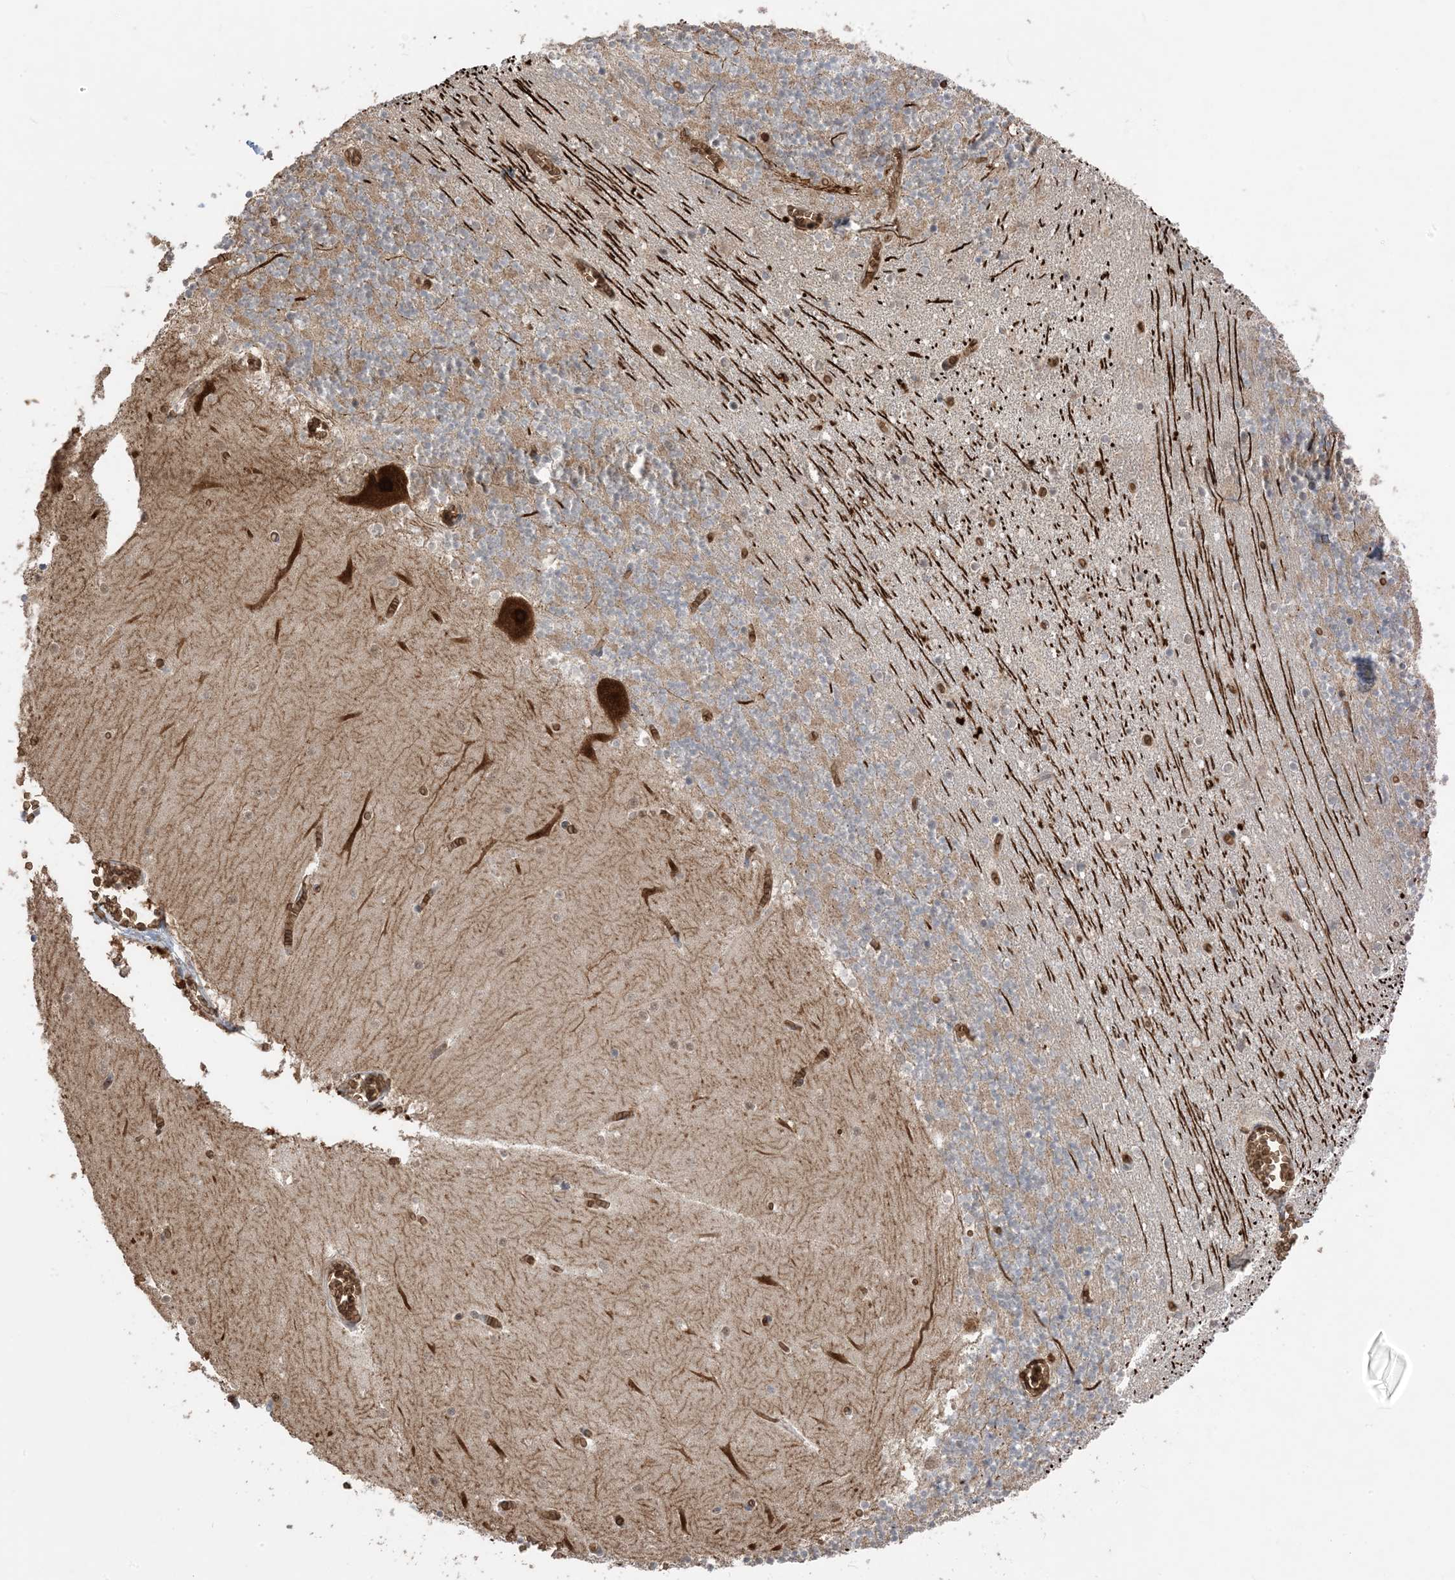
{"staining": {"intensity": "weak", "quantity": "<25%", "location": "cytoplasmic/membranous"}, "tissue": "cerebellum", "cell_type": "Cells in granular layer", "image_type": "normal", "snomed": [{"axis": "morphology", "description": "Normal tissue, NOS"}, {"axis": "topography", "description": "Cerebellum"}], "caption": "Immunohistochemistry (IHC) photomicrograph of benign cerebellum: cerebellum stained with DAB displays no significant protein staining in cells in granular layer. (Brightfield microscopy of DAB immunohistochemistry (IHC) at high magnification).", "gene": "PUSL1", "patient": {"sex": "female", "age": 28}}